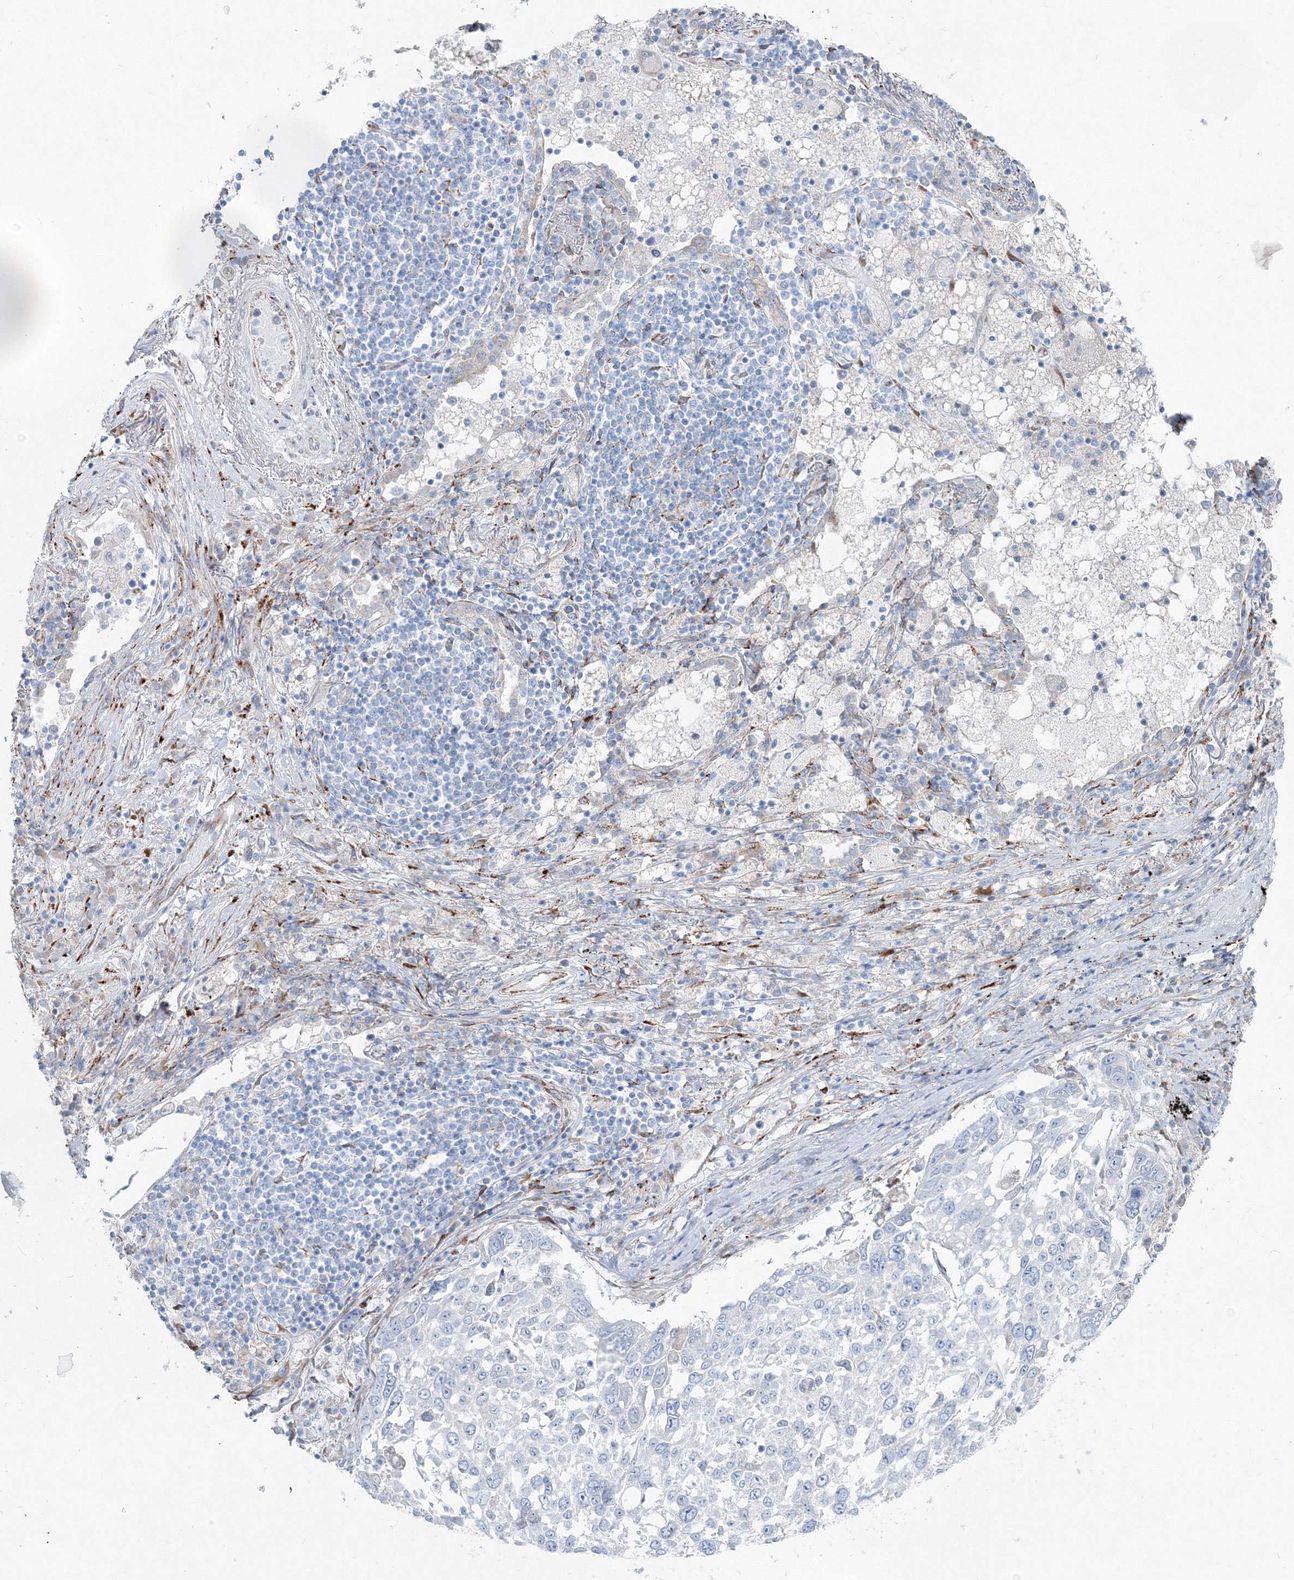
{"staining": {"intensity": "negative", "quantity": "none", "location": "none"}, "tissue": "lung cancer", "cell_type": "Tumor cells", "image_type": "cancer", "snomed": [{"axis": "morphology", "description": "Squamous cell carcinoma, NOS"}, {"axis": "topography", "description": "Lung"}], "caption": "Immunohistochemistry (IHC) image of lung cancer (squamous cell carcinoma) stained for a protein (brown), which displays no positivity in tumor cells.", "gene": "RCN1", "patient": {"sex": "male", "age": 65}}